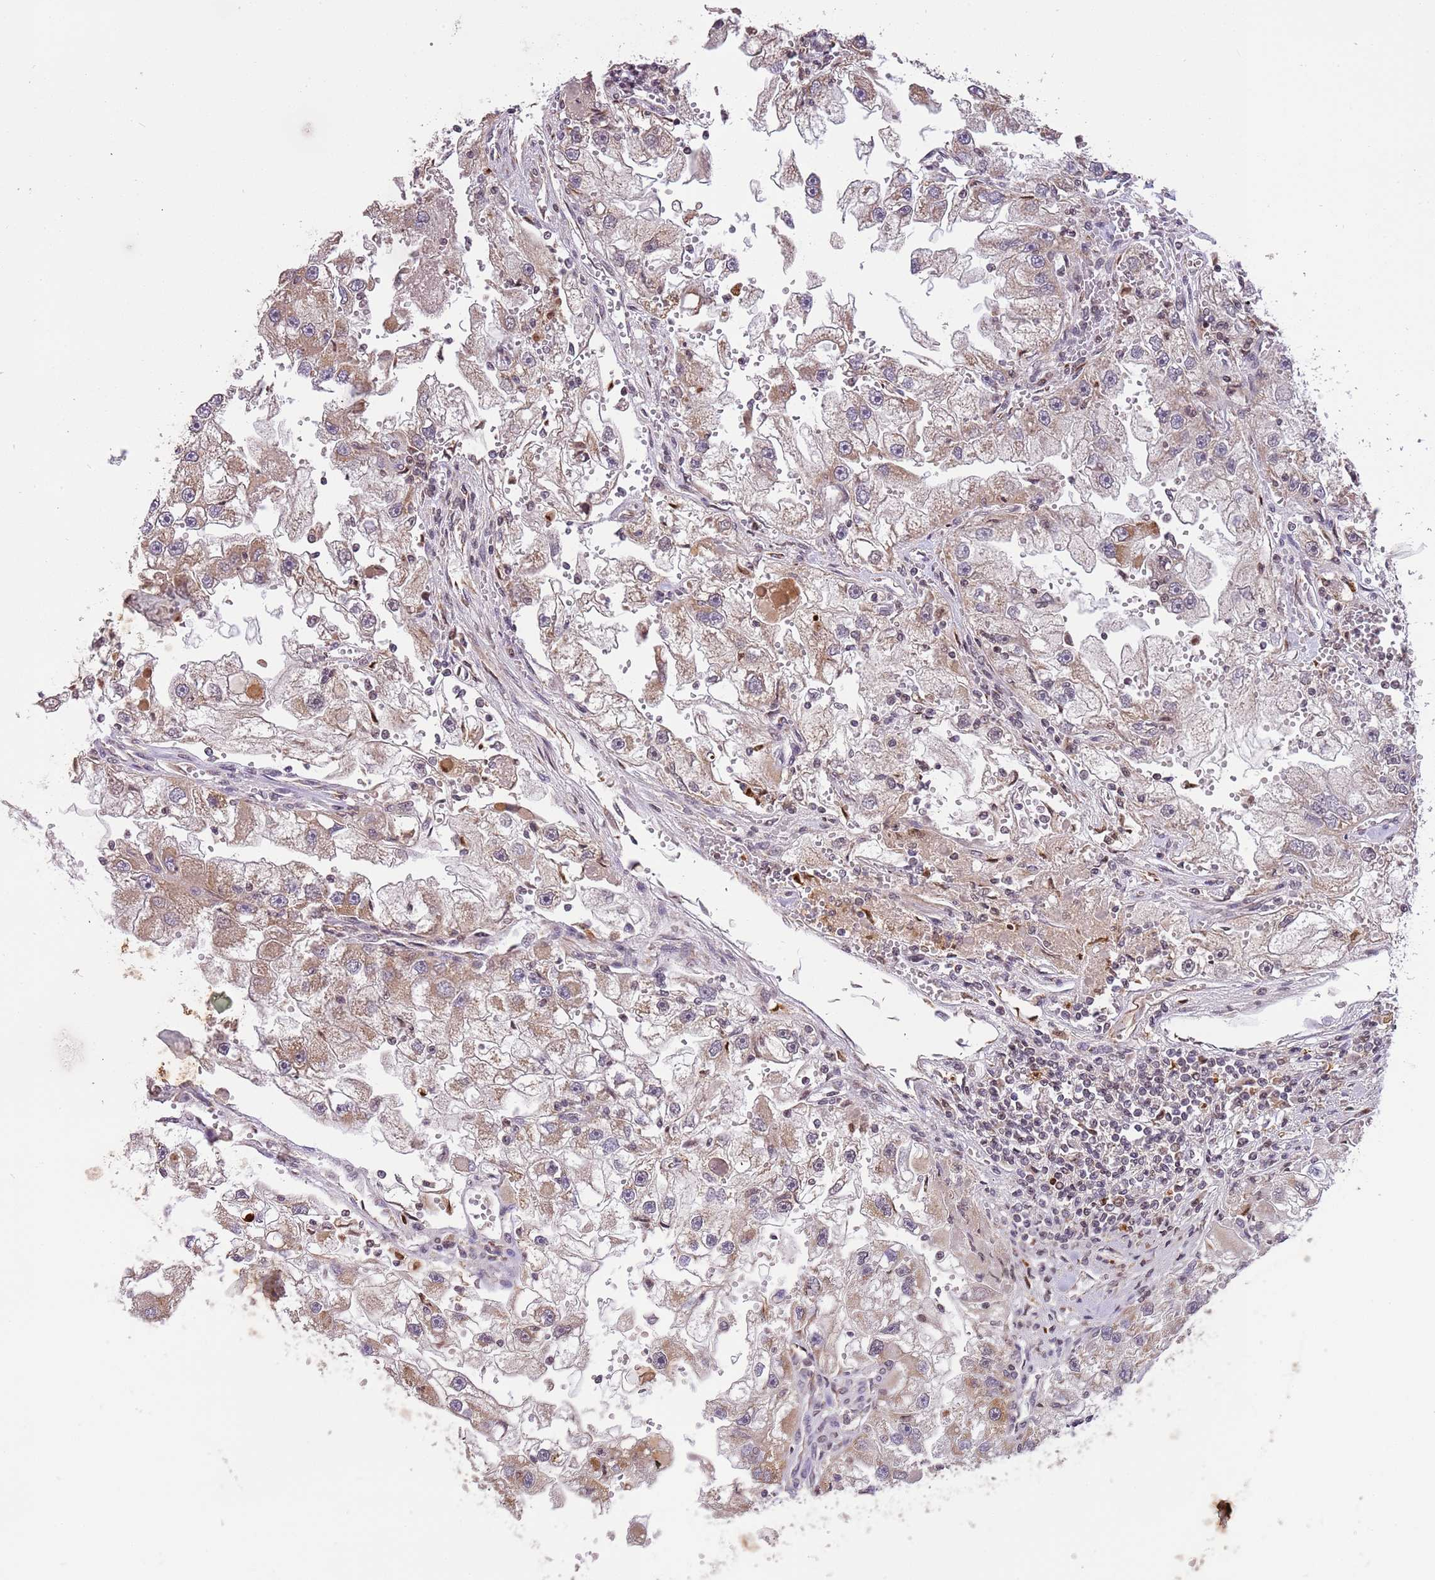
{"staining": {"intensity": "moderate", "quantity": "25%-75%", "location": "cytoplasmic/membranous"}, "tissue": "renal cancer", "cell_type": "Tumor cells", "image_type": "cancer", "snomed": [{"axis": "morphology", "description": "Adenocarcinoma, NOS"}, {"axis": "topography", "description": "Kidney"}], "caption": "This is a photomicrograph of immunohistochemistry staining of adenocarcinoma (renal), which shows moderate expression in the cytoplasmic/membranous of tumor cells.", "gene": "SAMSN1", "patient": {"sex": "male", "age": 63}}